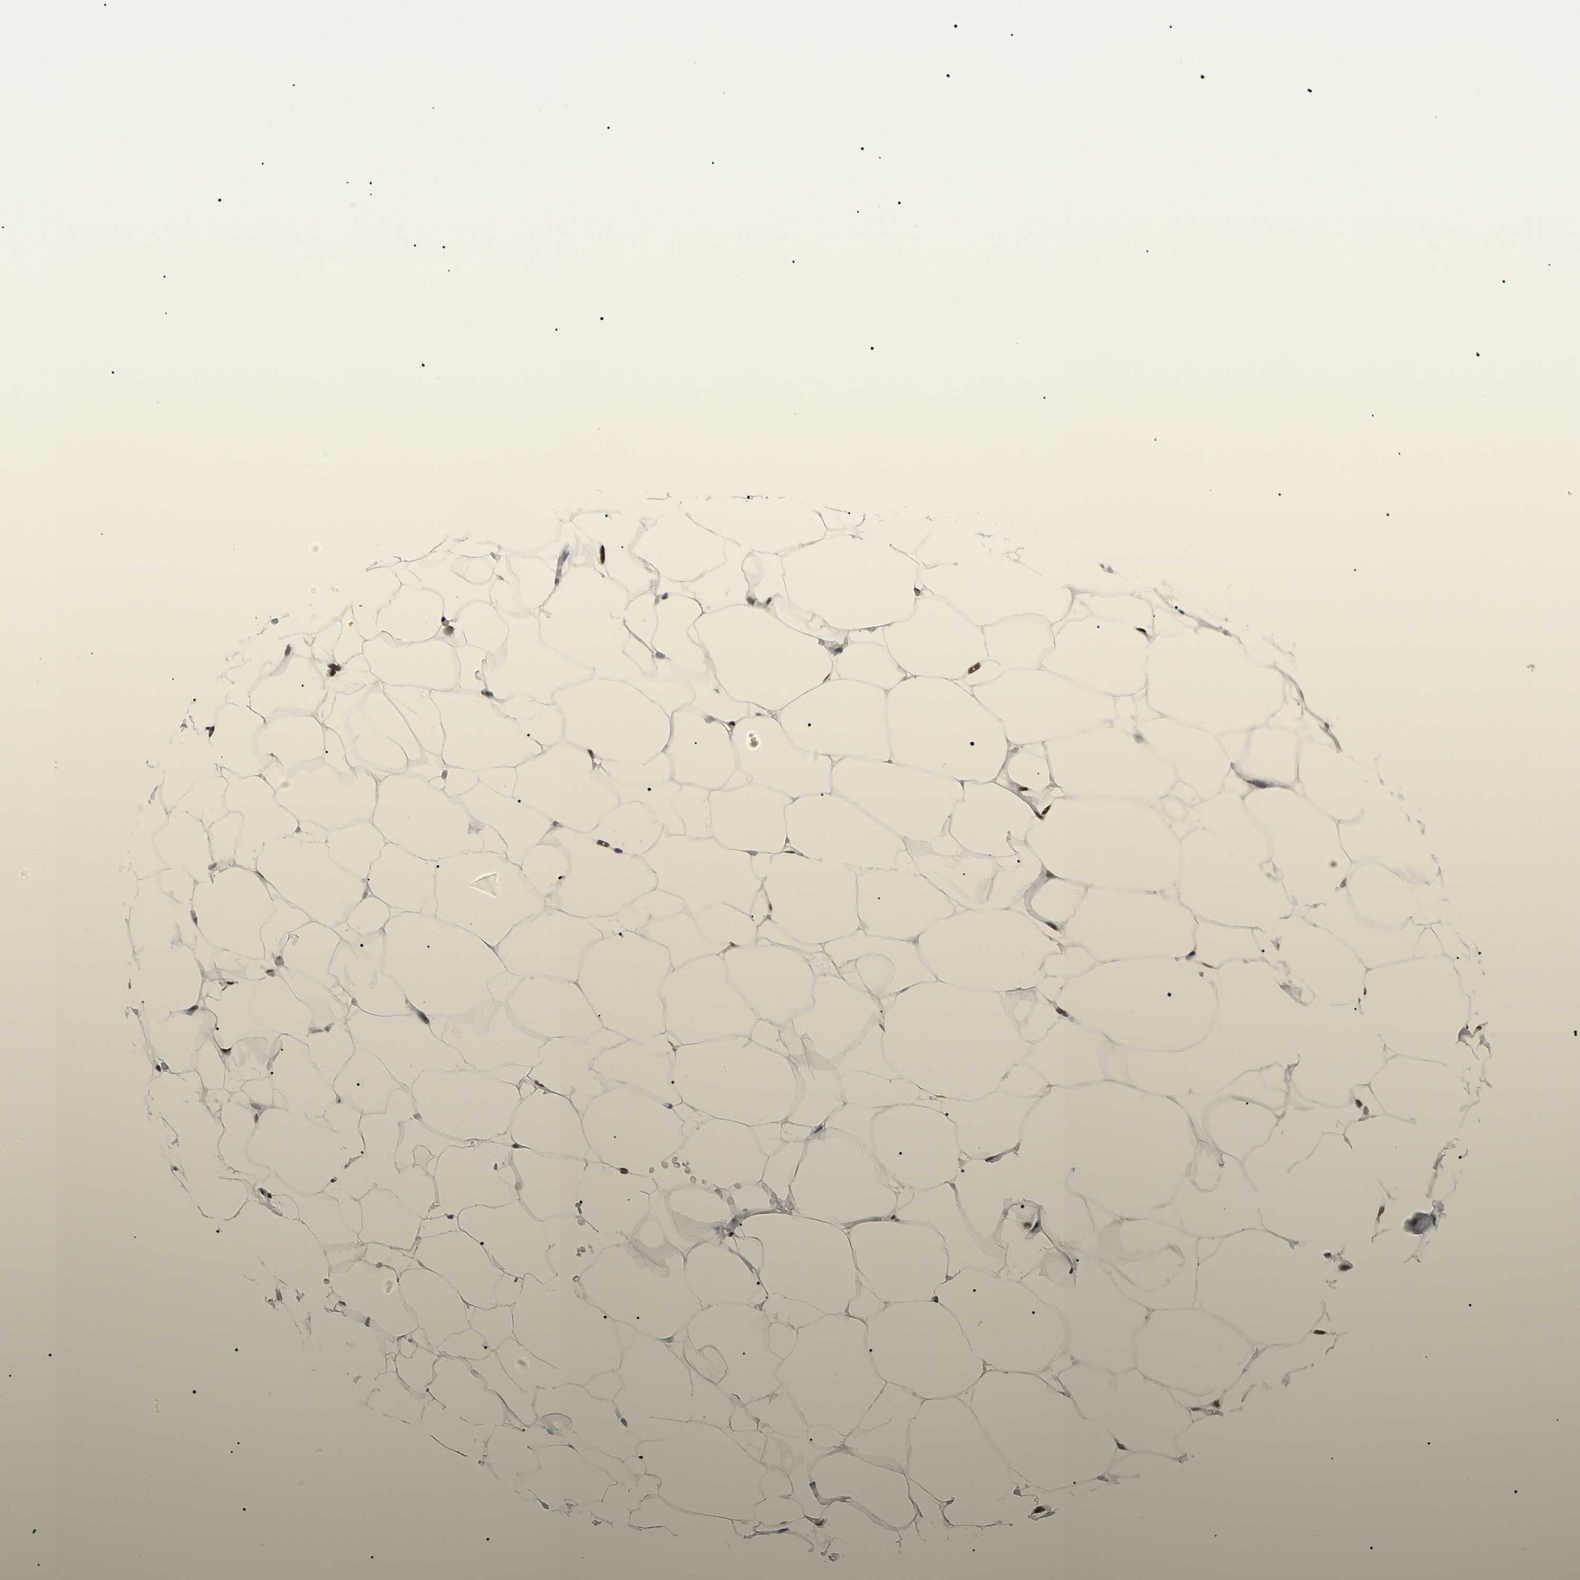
{"staining": {"intensity": "moderate", "quantity": "<25%", "location": "nuclear"}, "tissue": "adipose tissue", "cell_type": "Adipocytes", "image_type": "normal", "snomed": [{"axis": "morphology", "description": "Normal tissue, NOS"}, {"axis": "topography", "description": "Breast"}, {"axis": "topography", "description": "Adipose tissue"}], "caption": "This histopathology image shows immunohistochemistry staining of benign adipose tissue, with low moderate nuclear staining in approximately <25% of adipocytes.", "gene": "FAM98B", "patient": {"sex": "female", "age": 25}}